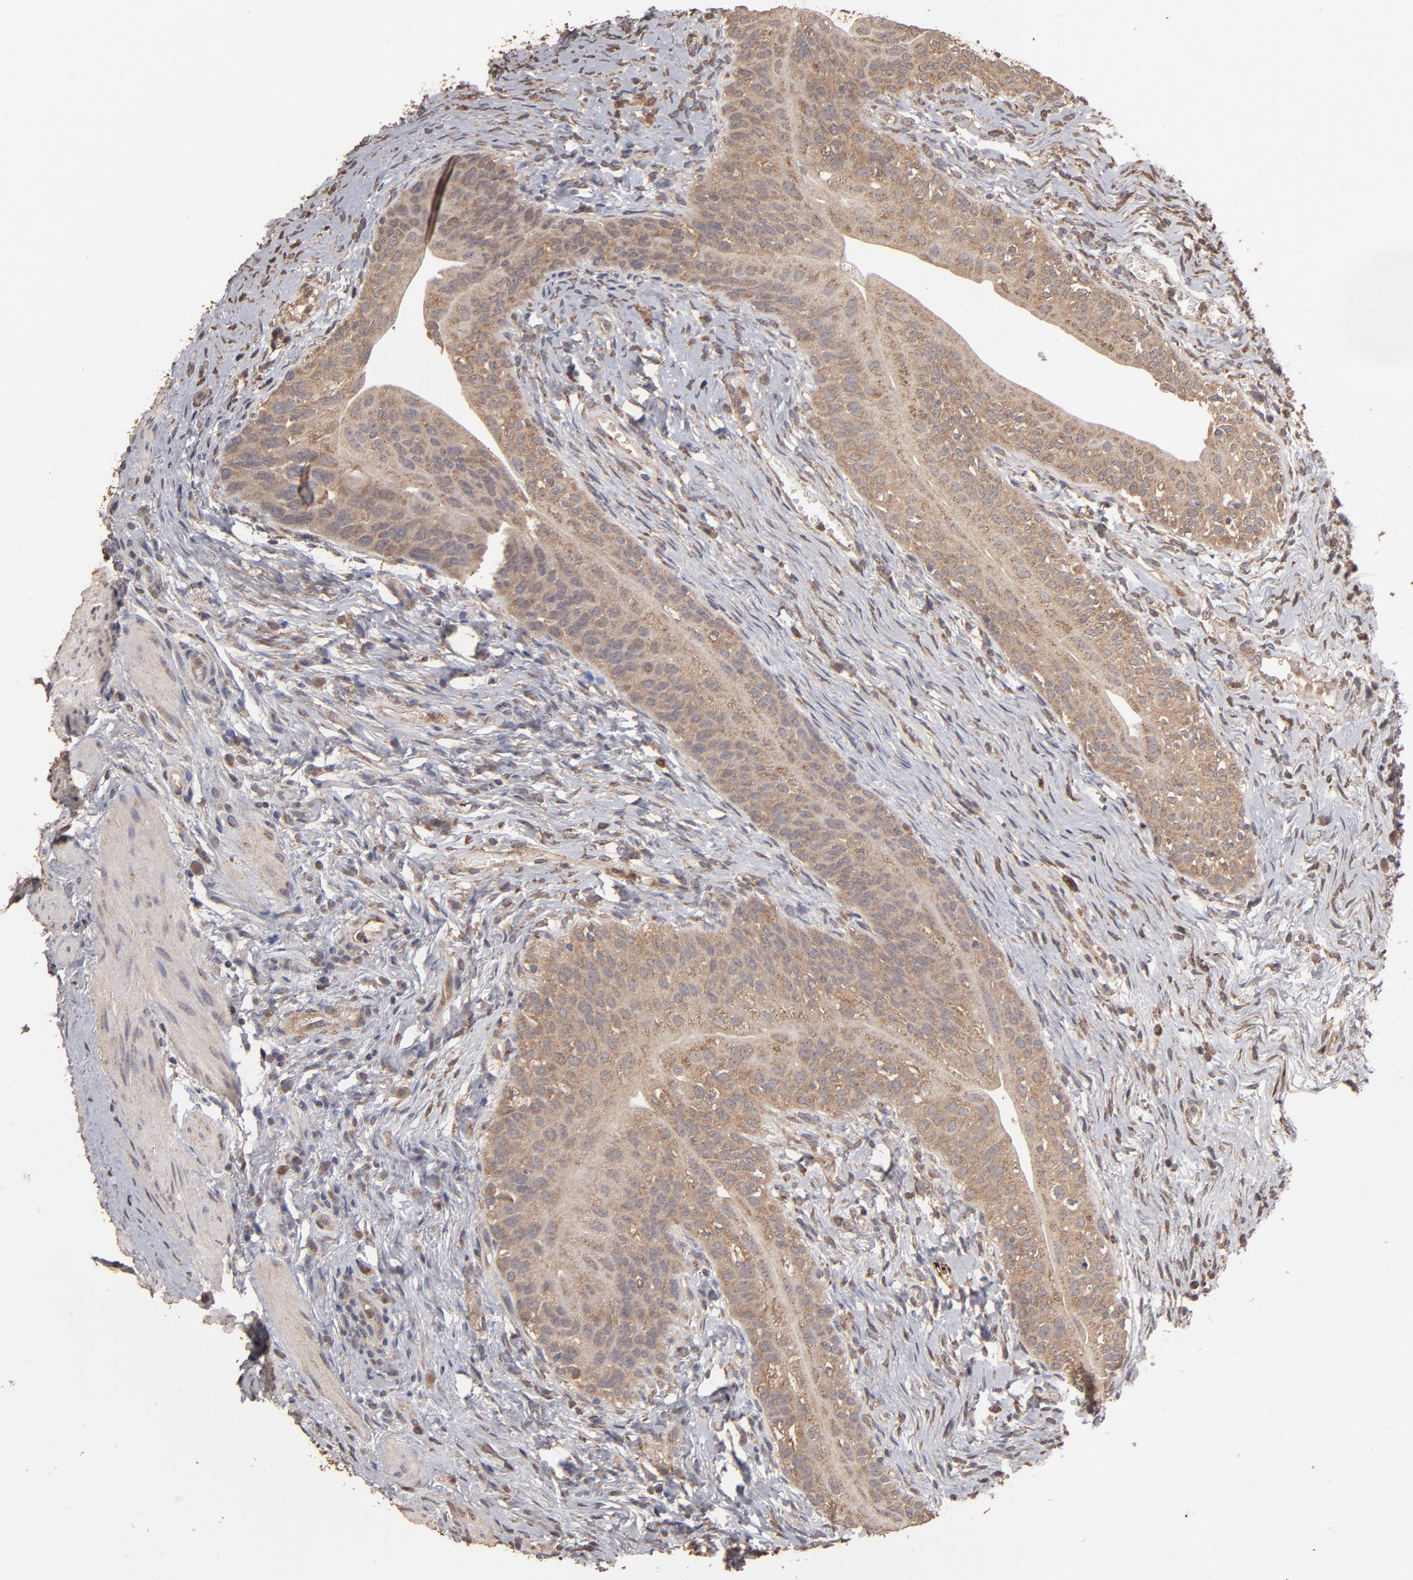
{"staining": {"intensity": "weak", "quantity": ">75%", "location": "cytoplasmic/membranous"}, "tissue": "urinary bladder", "cell_type": "Urothelial cells", "image_type": "normal", "snomed": [{"axis": "morphology", "description": "Normal tissue, NOS"}, {"axis": "topography", "description": "Urinary bladder"}], "caption": "Urothelial cells display weak cytoplasmic/membranous positivity in about >75% of cells in benign urinary bladder.", "gene": "MMP2", "patient": {"sex": "female", "age": 55}}